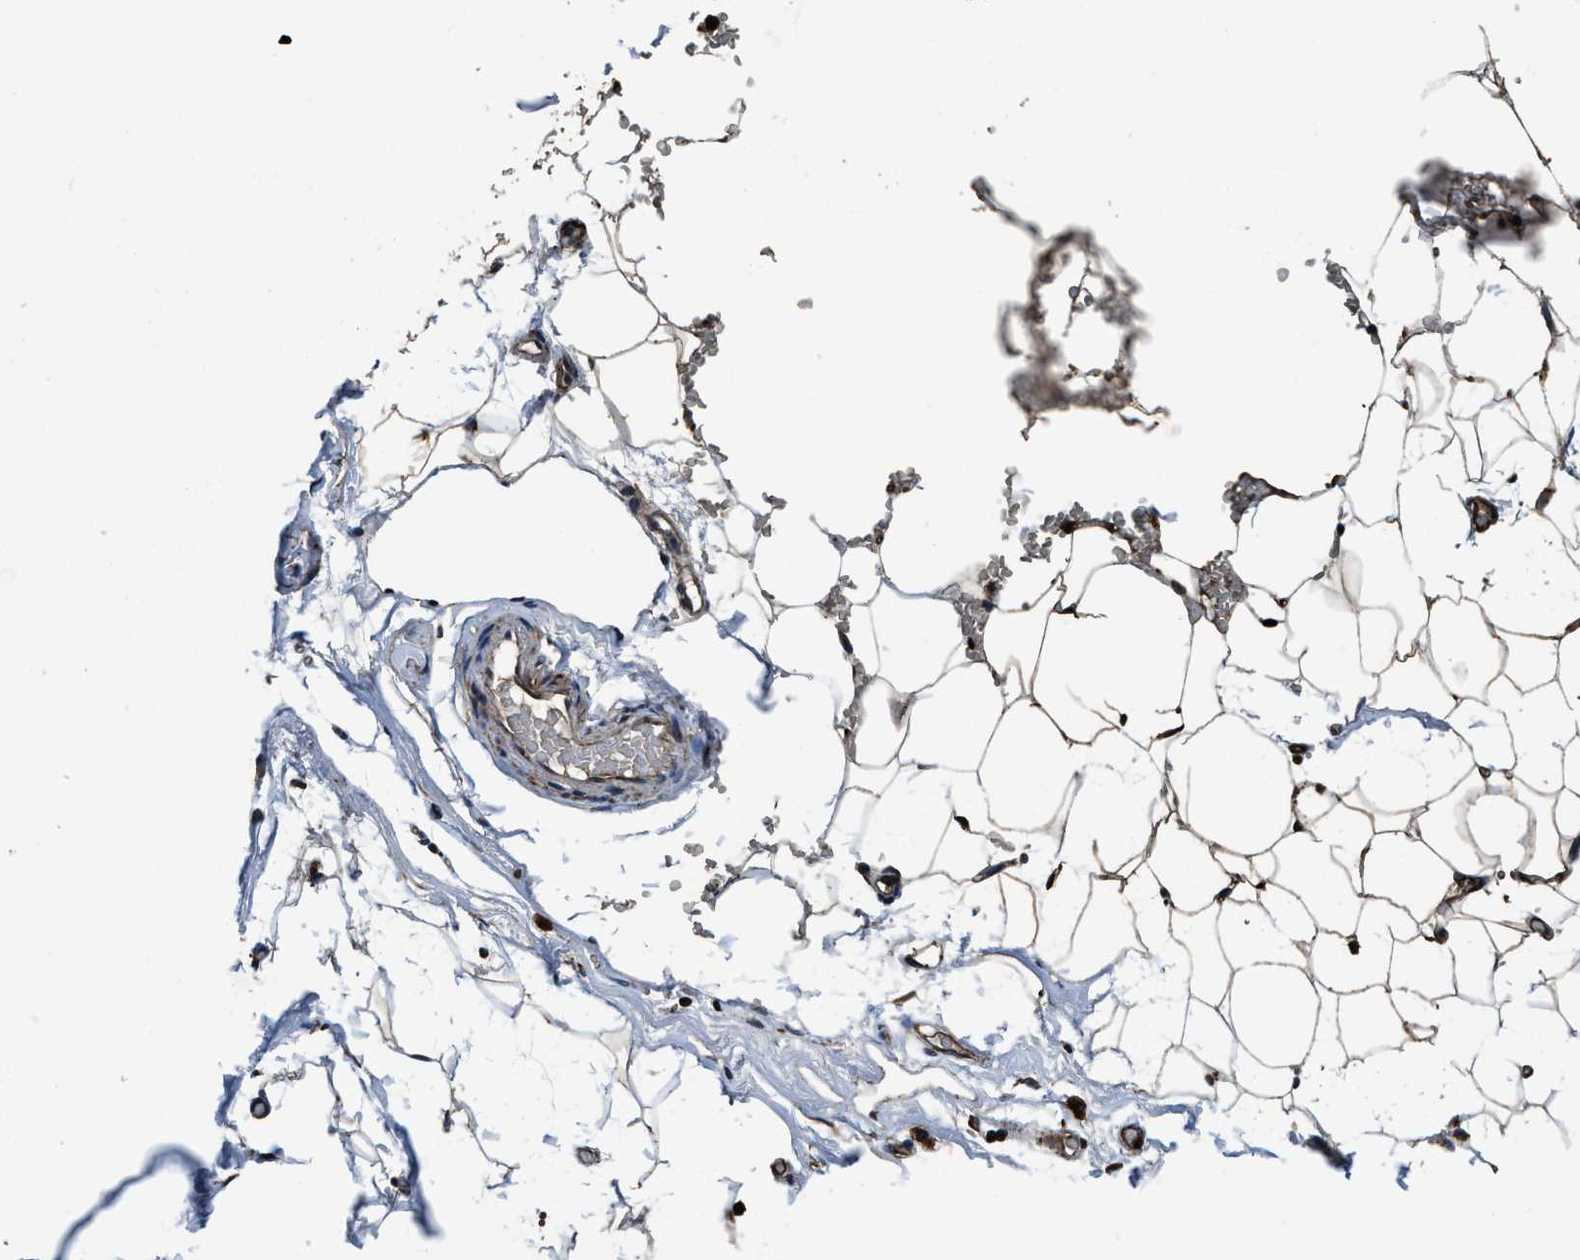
{"staining": {"intensity": "strong", "quantity": ">75%", "location": "cytoplasmic/membranous"}, "tissue": "adipose tissue", "cell_type": "Adipocytes", "image_type": "normal", "snomed": [{"axis": "morphology", "description": "Normal tissue, NOS"}, {"axis": "topography", "description": "Breast"}, {"axis": "topography", "description": "Soft tissue"}], "caption": "Immunohistochemistry micrograph of unremarkable adipose tissue stained for a protein (brown), which demonstrates high levels of strong cytoplasmic/membranous expression in approximately >75% of adipocytes.", "gene": "OGDH", "patient": {"sex": "female", "age": 75}}